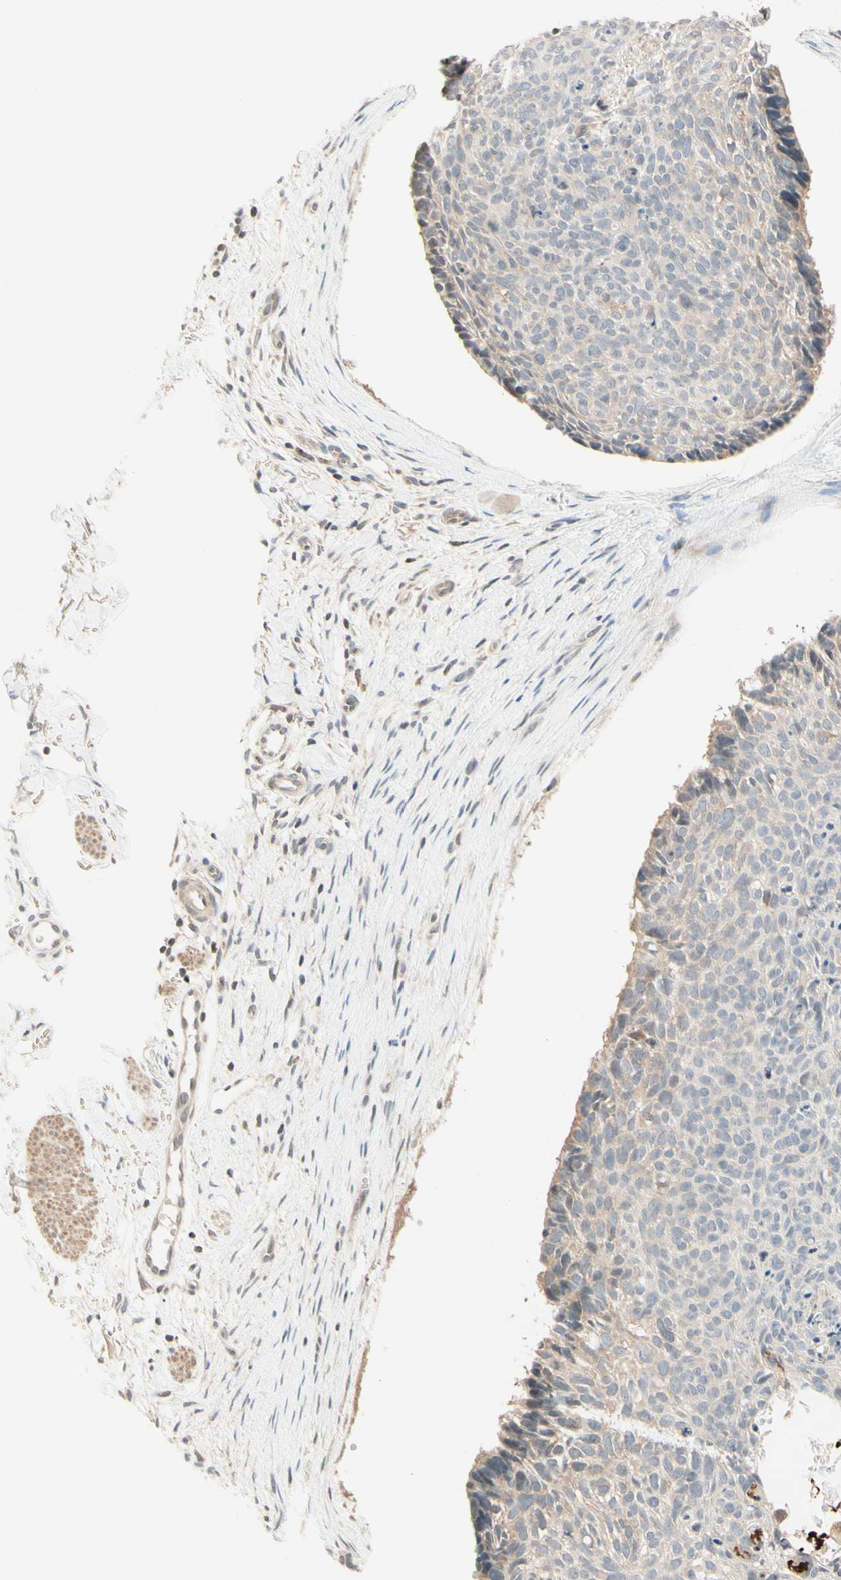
{"staining": {"intensity": "weak", "quantity": ">75%", "location": "cytoplasmic/membranous"}, "tissue": "skin cancer", "cell_type": "Tumor cells", "image_type": "cancer", "snomed": [{"axis": "morphology", "description": "Normal tissue, NOS"}, {"axis": "morphology", "description": "Basal cell carcinoma"}, {"axis": "topography", "description": "Skin"}], "caption": "High-magnification brightfield microscopy of skin cancer (basal cell carcinoma) stained with DAB (3,3'-diaminobenzidine) (brown) and counterstained with hematoxylin (blue). tumor cells exhibit weak cytoplasmic/membranous staining is seen in approximately>75% of cells.", "gene": "ZW10", "patient": {"sex": "female", "age": 56}}